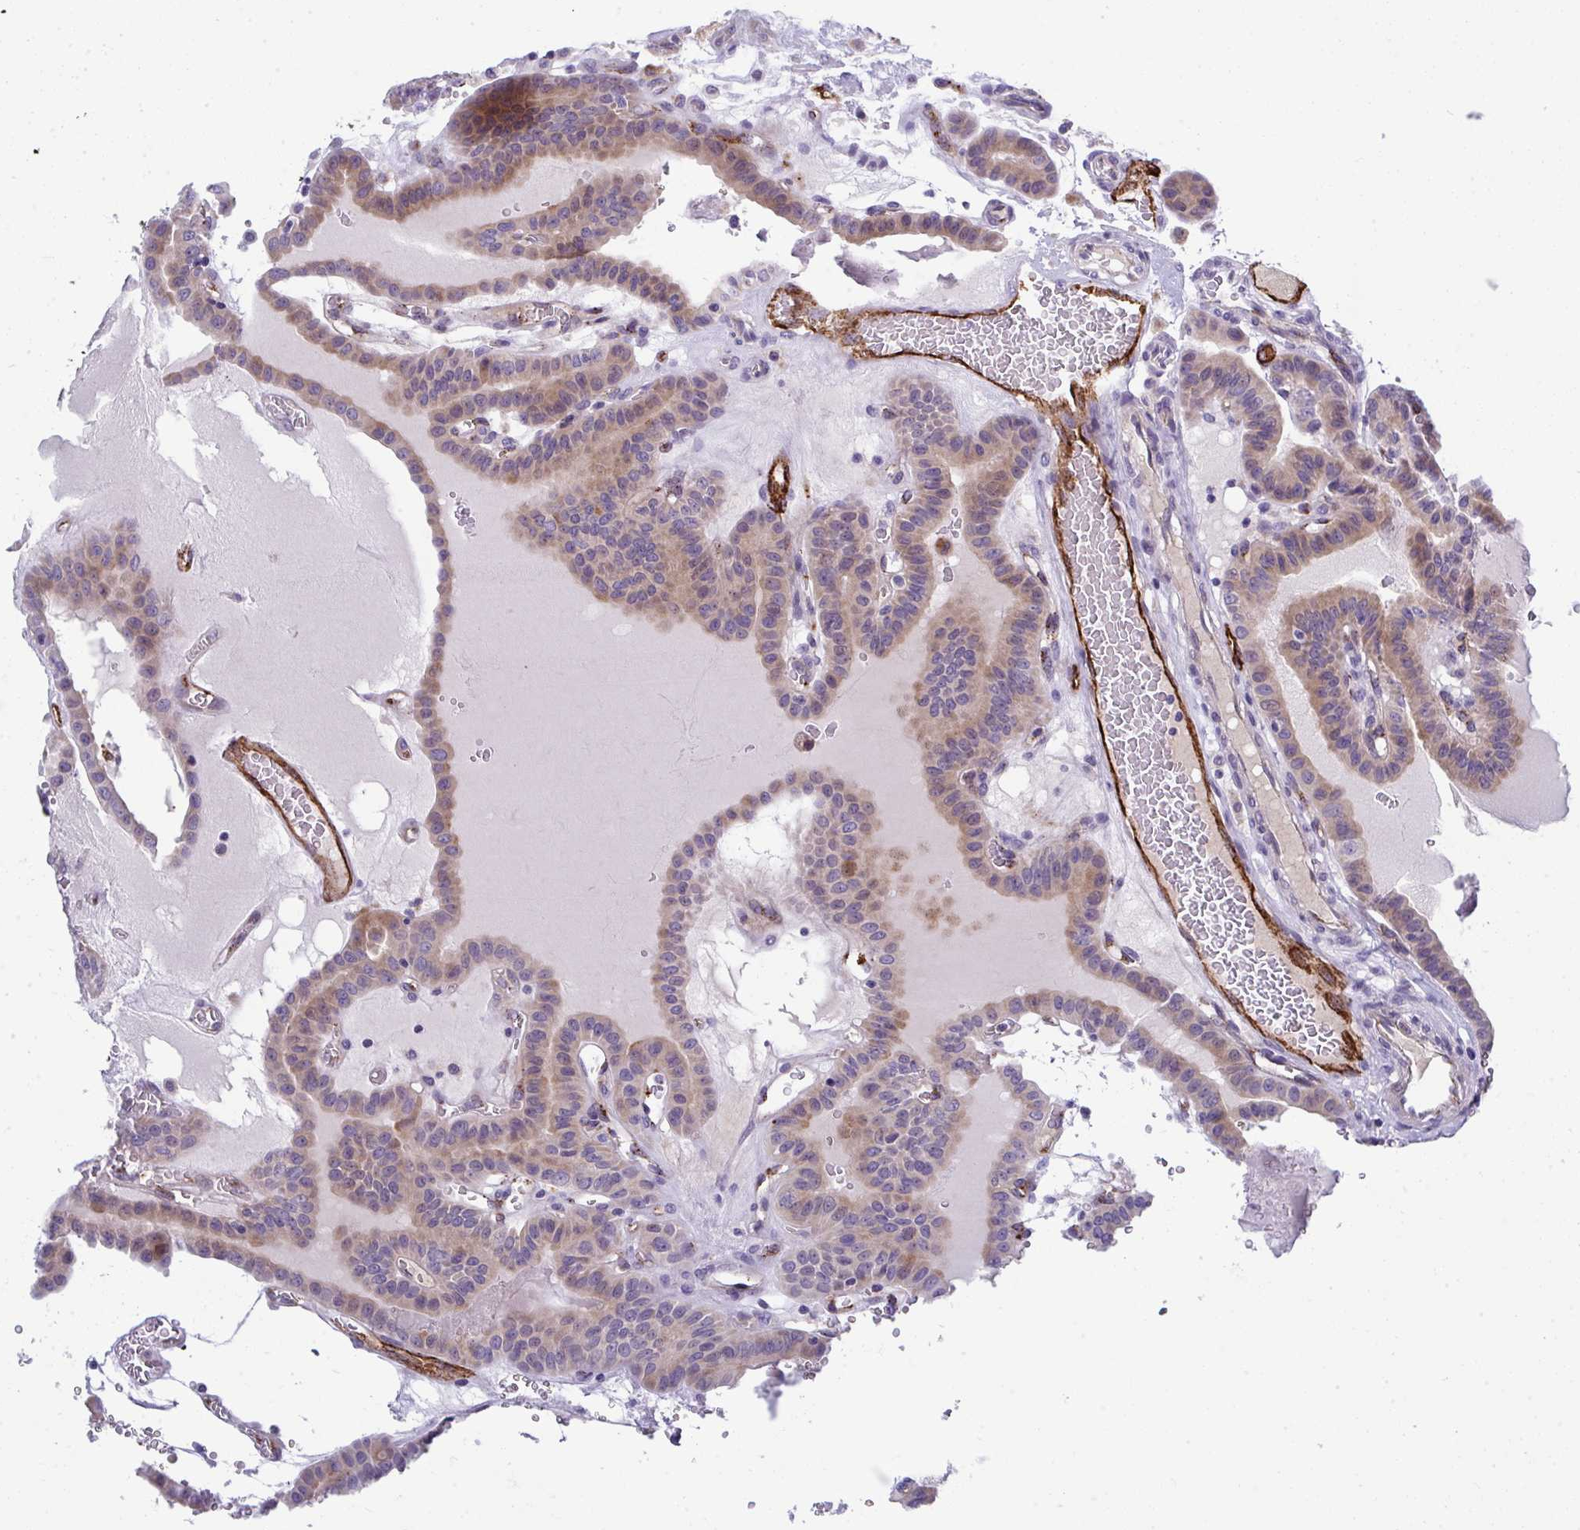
{"staining": {"intensity": "weak", "quantity": "<25%", "location": "cytoplasmic/membranous,nuclear"}, "tissue": "thyroid cancer", "cell_type": "Tumor cells", "image_type": "cancer", "snomed": [{"axis": "morphology", "description": "Papillary adenocarcinoma, NOS"}, {"axis": "topography", "description": "Thyroid gland"}], "caption": "This is a histopathology image of IHC staining of thyroid cancer (papillary adenocarcinoma), which shows no positivity in tumor cells. (DAB (3,3'-diaminobenzidine) immunohistochemistry, high magnification).", "gene": "TOR1AIP2", "patient": {"sex": "male", "age": 87}}